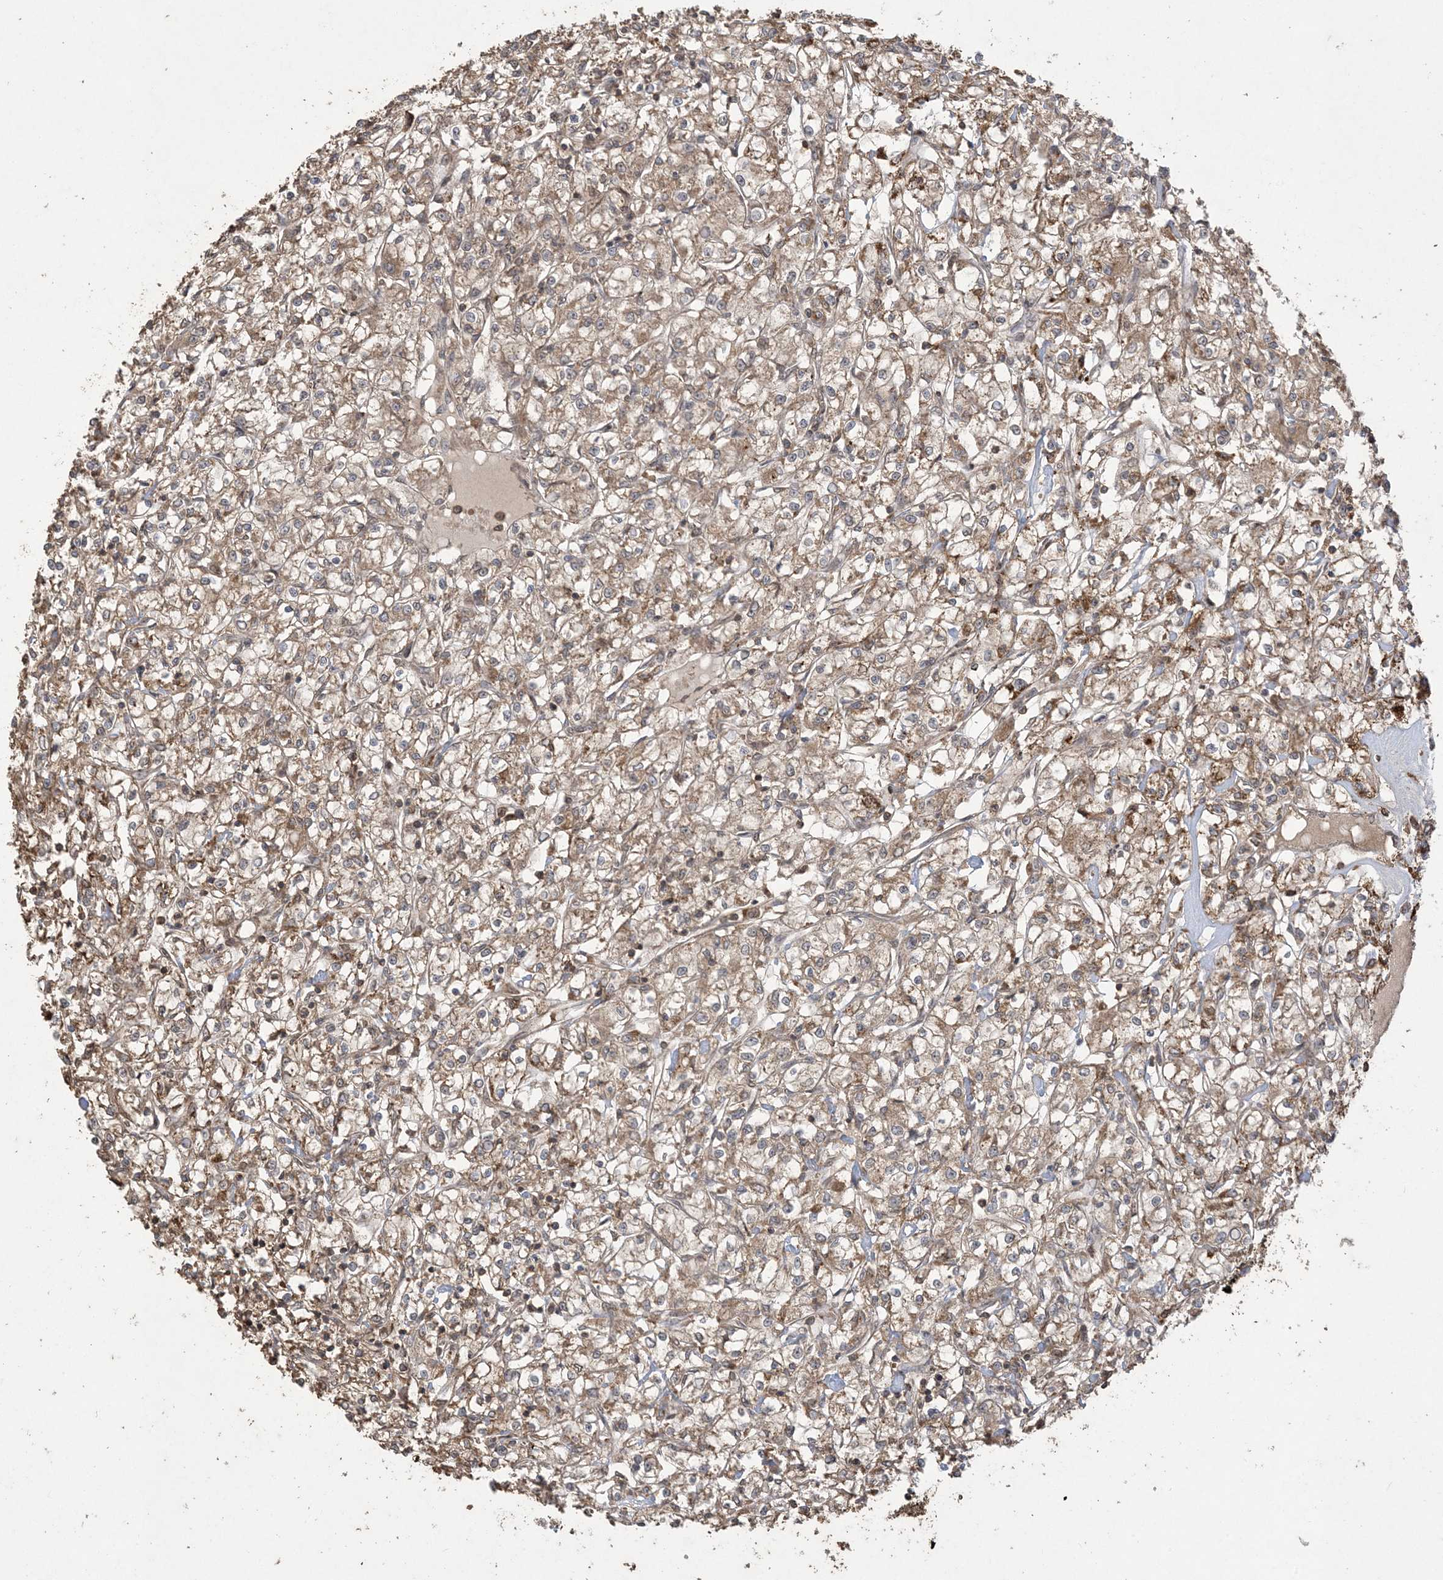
{"staining": {"intensity": "moderate", "quantity": ">75%", "location": "cytoplasmic/membranous"}, "tissue": "renal cancer", "cell_type": "Tumor cells", "image_type": "cancer", "snomed": [{"axis": "morphology", "description": "Adenocarcinoma, NOS"}, {"axis": "topography", "description": "Kidney"}], "caption": "Immunohistochemistry (IHC) photomicrograph of neoplastic tissue: renal cancer (adenocarcinoma) stained using immunohistochemistry (IHC) exhibits medium levels of moderate protein expression localized specifically in the cytoplasmic/membranous of tumor cells, appearing as a cytoplasmic/membranous brown color.", "gene": "EFCAB8", "patient": {"sex": "female", "age": 59}}